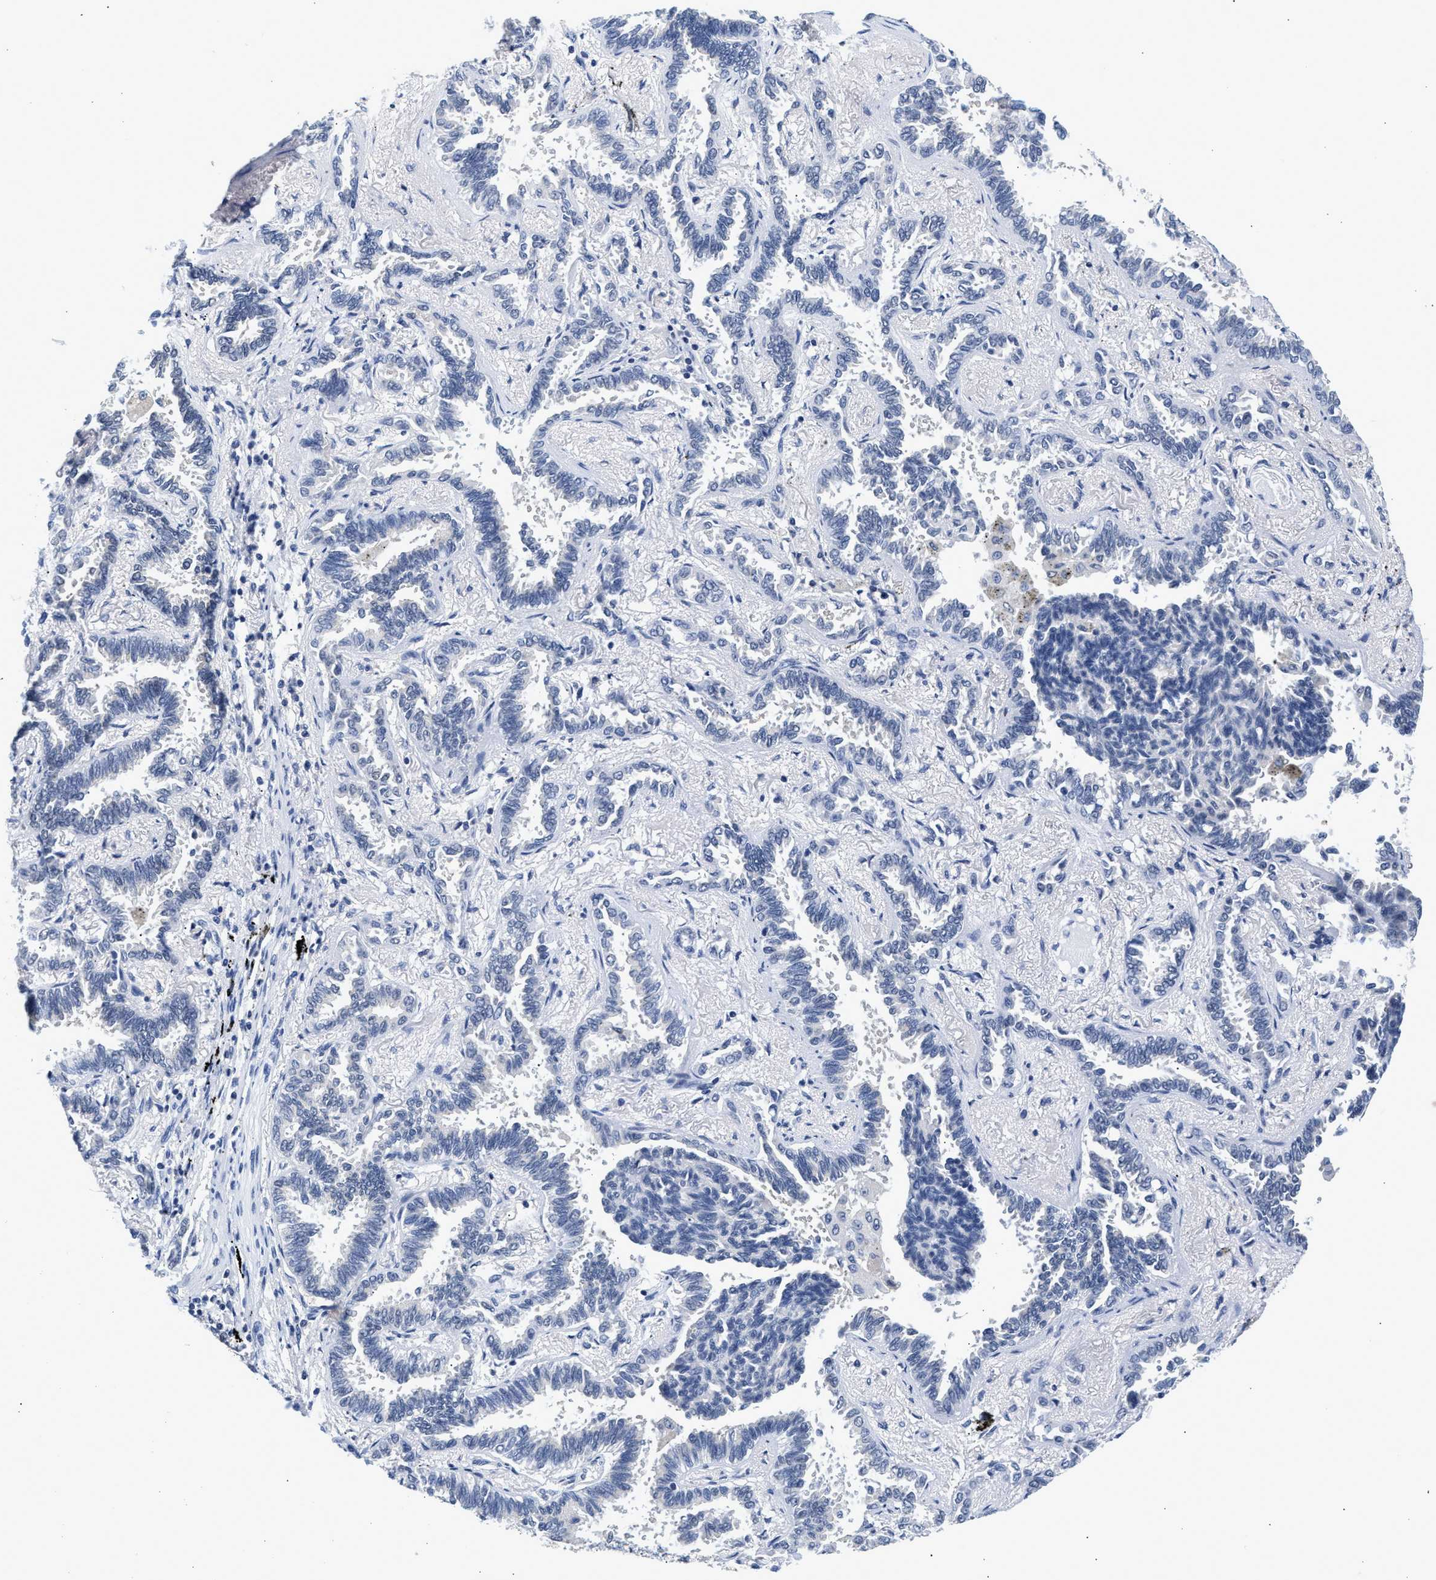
{"staining": {"intensity": "negative", "quantity": "none", "location": "none"}, "tissue": "lung cancer", "cell_type": "Tumor cells", "image_type": "cancer", "snomed": [{"axis": "morphology", "description": "Adenocarcinoma, NOS"}, {"axis": "topography", "description": "Lung"}], "caption": "A high-resolution histopathology image shows IHC staining of adenocarcinoma (lung), which shows no significant positivity in tumor cells.", "gene": "PPM1L", "patient": {"sex": "male", "age": 59}}